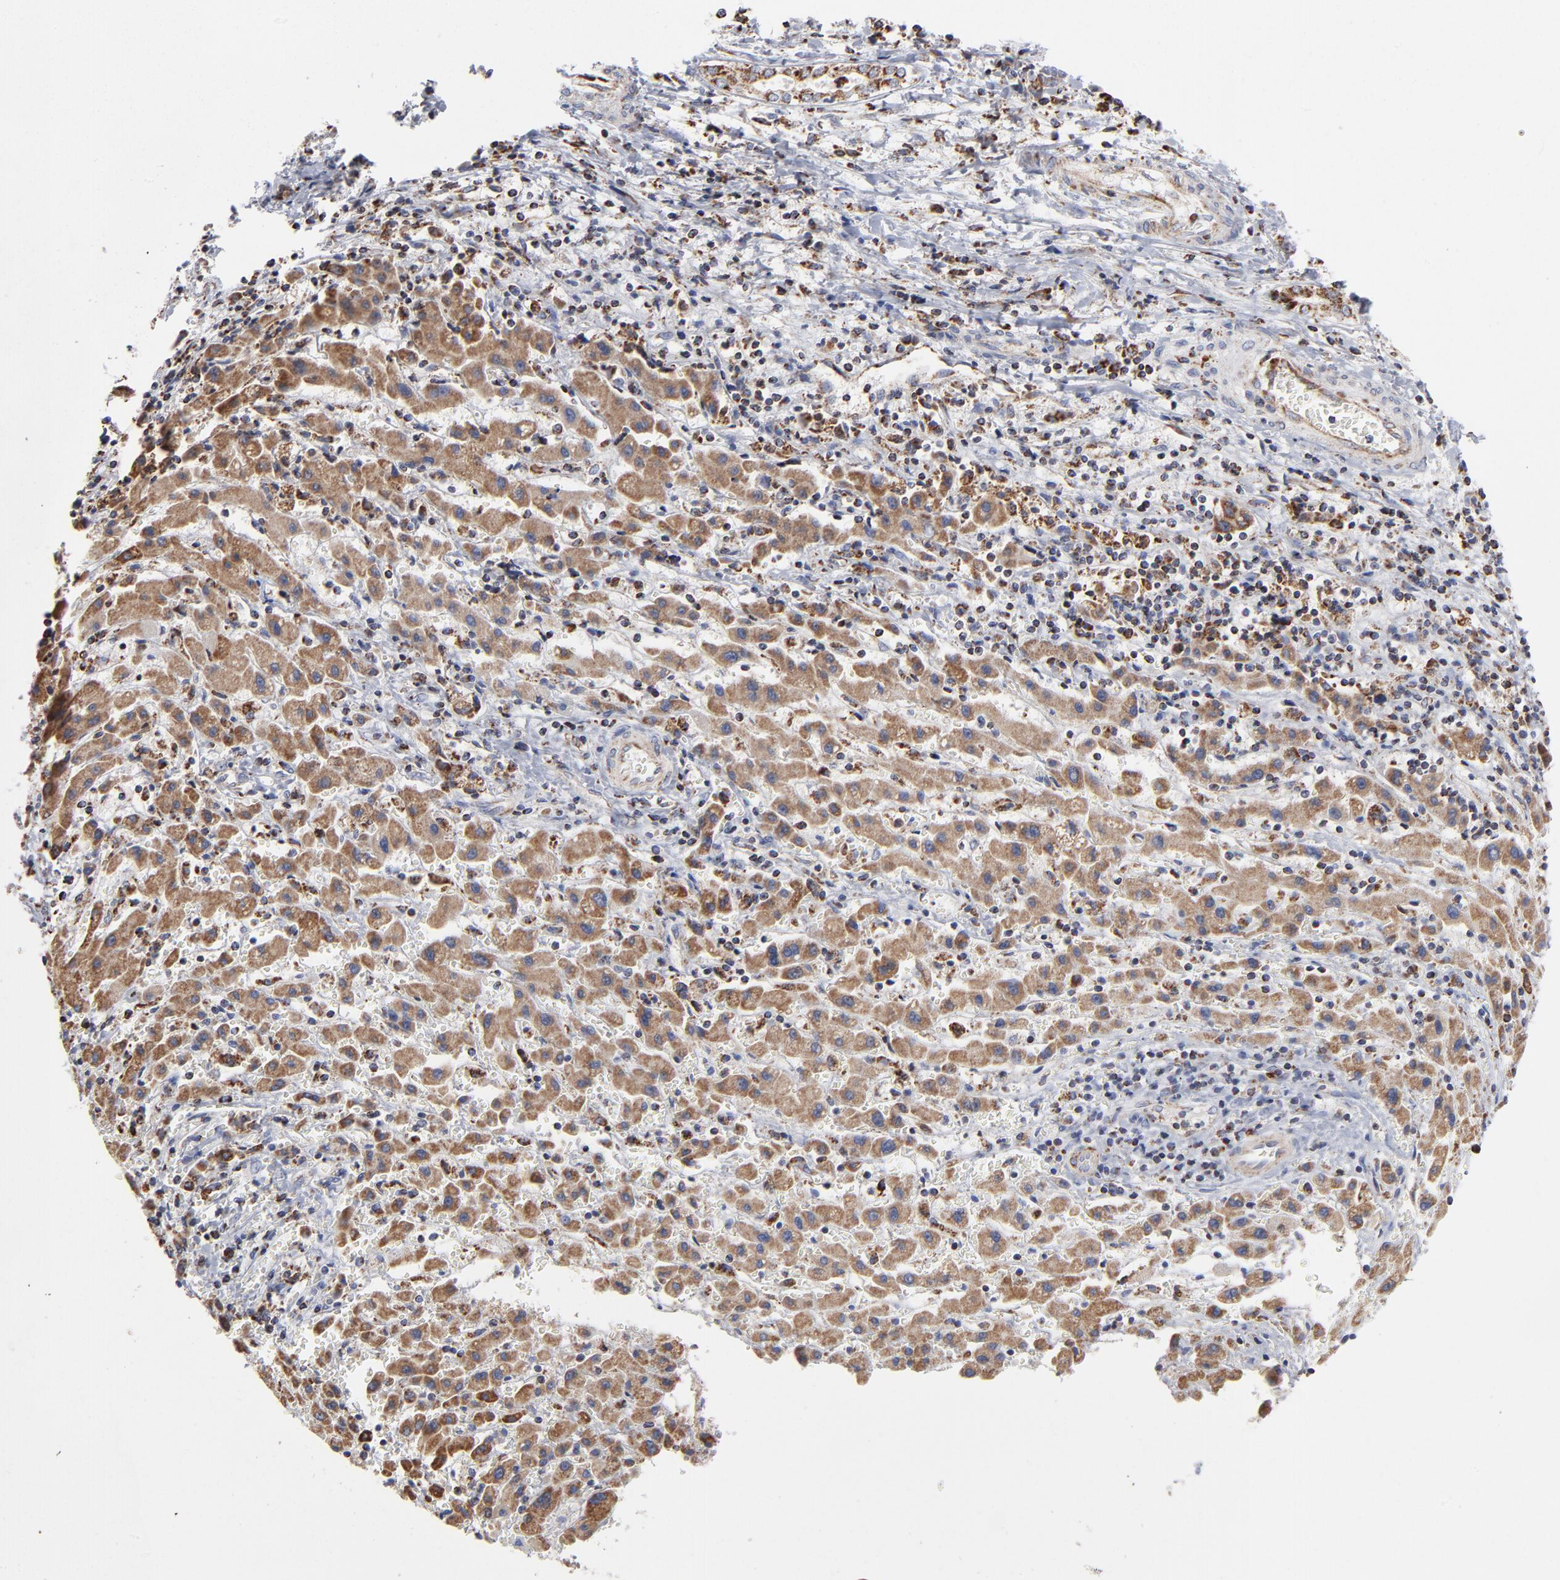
{"staining": {"intensity": "strong", "quantity": ">75%", "location": "cytoplasmic/membranous"}, "tissue": "liver cancer", "cell_type": "Tumor cells", "image_type": "cancer", "snomed": [{"axis": "morphology", "description": "Cholangiocarcinoma"}, {"axis": "topography", "description": "Liver"}], "caption": "Liver cancer (cholangiocarcinoma) tissue shows strong cytoplasmic/membranous expression in about >75% of tumor cells, visualized by immunohistochemistry.", "gene": "ASB3", "patient": {"sex": "male", "age": 57}}